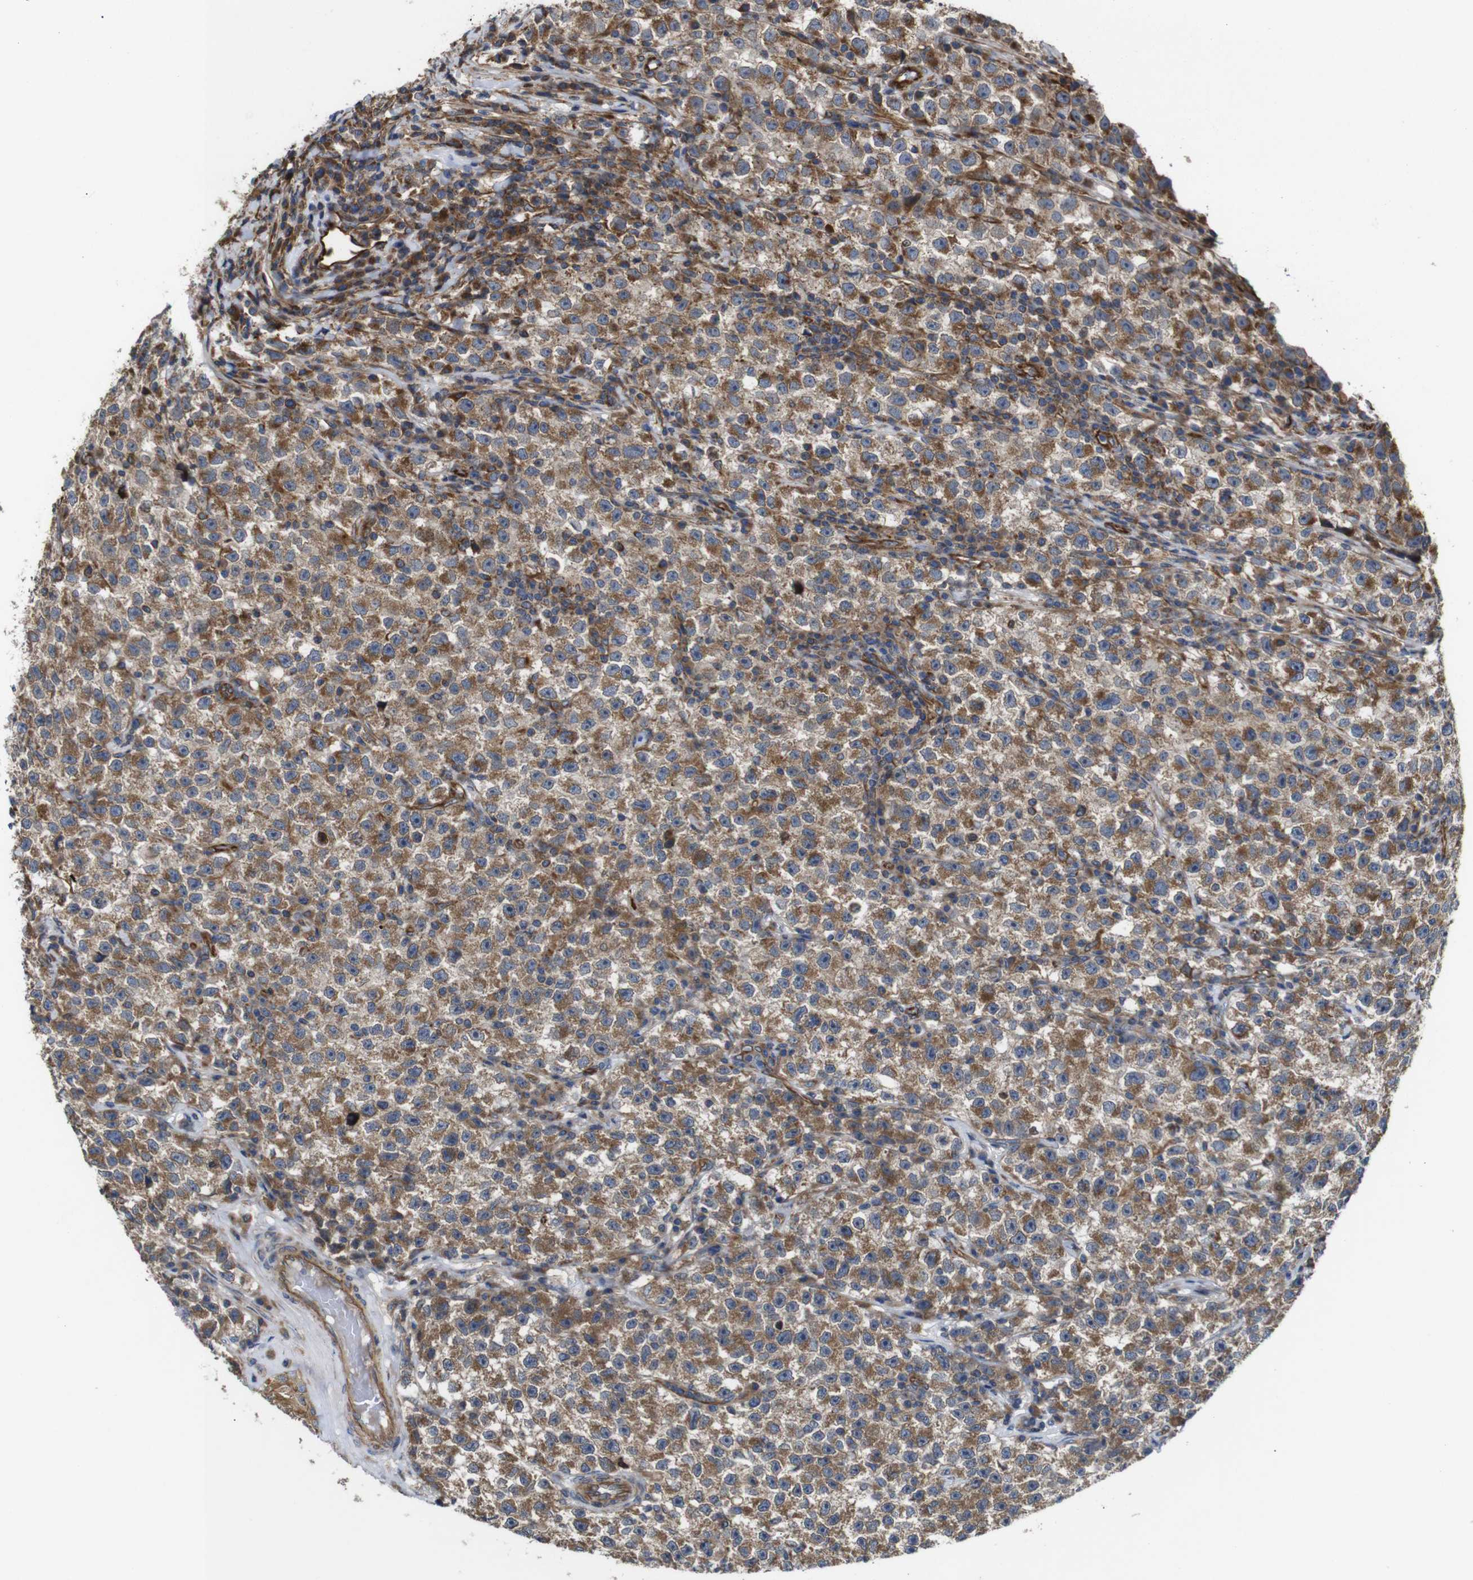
{"staining": {"intensity": "moderate", "quantity": ">75%", "location": "cytoplasmic/membranous"}, "tissue": "testis cancer", "cell_type": "Tumor cells", "image_type": "cancer", "snomed": [{"axis": "morphology", "description": "Seminoma, NOS"}, {"axis": "topography", "description": "Testis"}], "caption": "Human testis seminoma stained for a protein (brown) demonstrates moderate cytoplasmic/membranous positive staining in approximately >75% of tumor cells.", "gene": "POMK", "patient": {"sex": "male", "age": 22}}